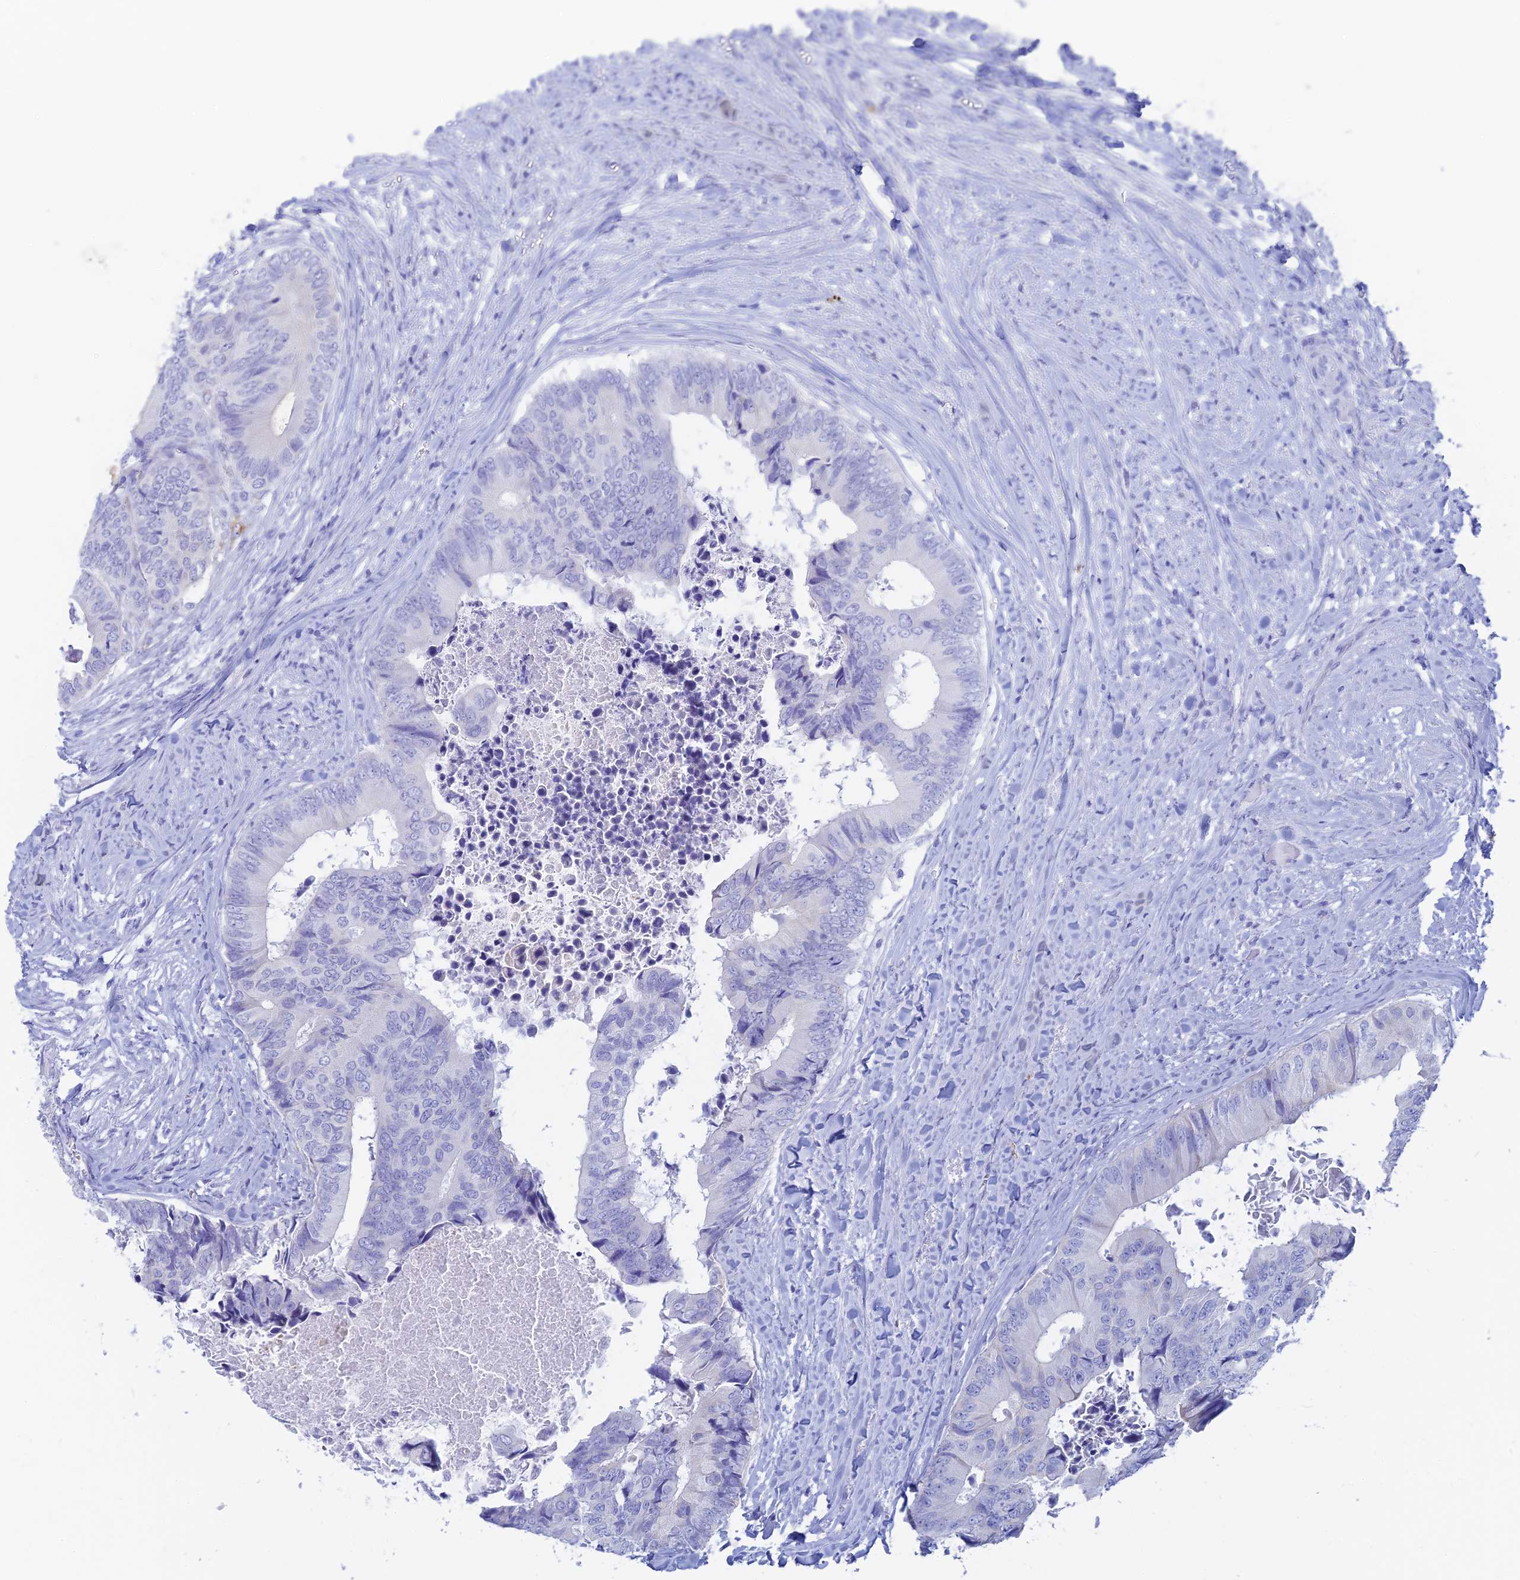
{"staining": {"intensity": "negative", "quantity": "none", "location": "none"}, "tissue": "colorectal cancer", "cell_type": "Tumor cells", "image_type": "cancer", "snomed": [{"axis": "morphology", "description": "Adenocarcinoma, NOS"}, {"axis": "topography", "description": "Colon"}], "caption": "An image of adenocarcinoma (colorectal) stained for a protein reveals no brown staining in tumor cells.", "gene": "CEP152", "patient": {"sex": "male", "age": 85}}